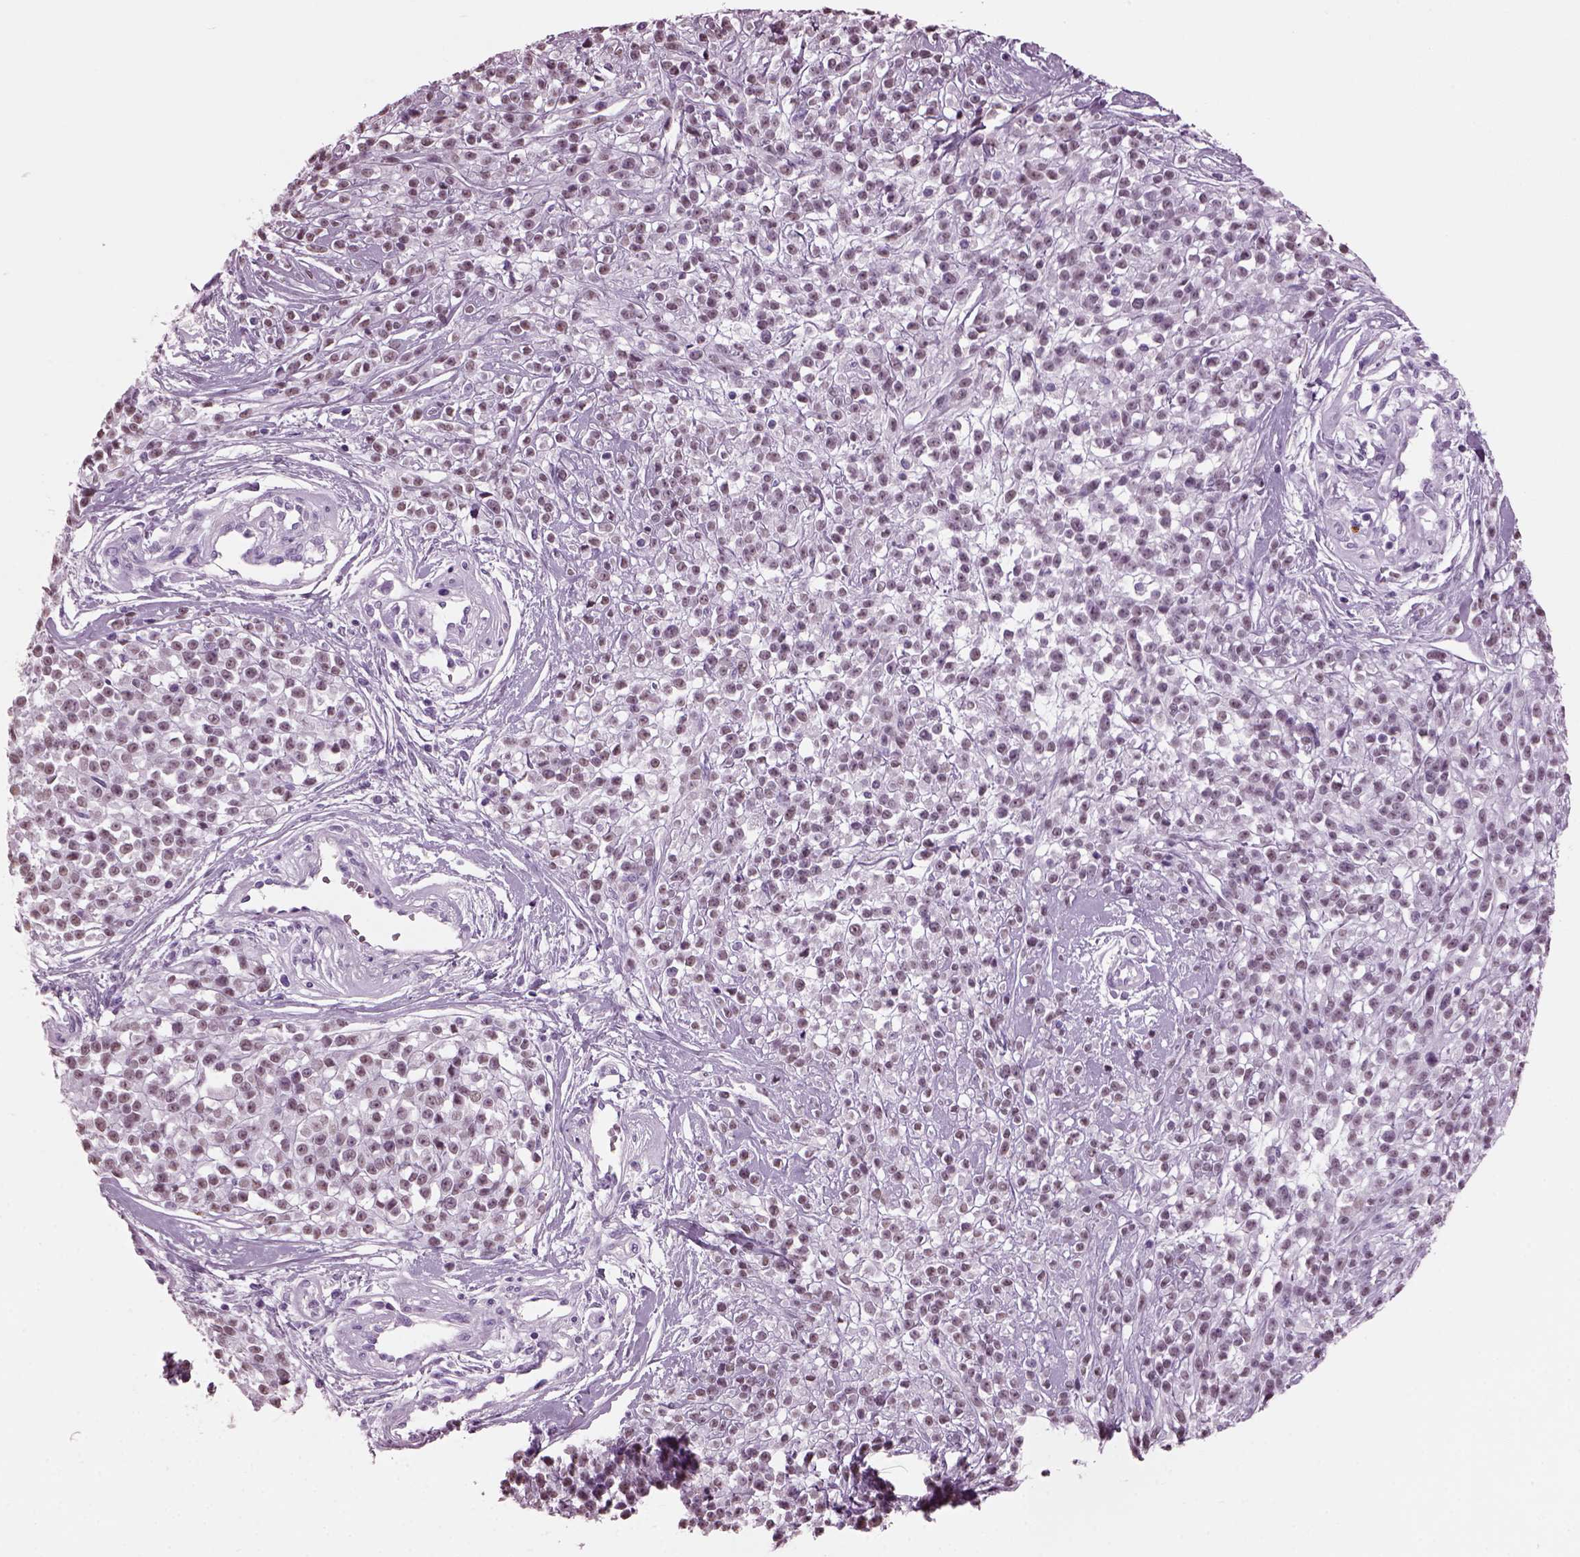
{"staining": {"intensity": "weak", "quantity": "25%-75%", "location": "nuclear"}, "tissue": "melanoma", "cell_type": "Tumor cells", "image_type": "cancer", "snomed": [{"axis": "morphology", "description": "Malignant melanoma, NOS"}, {"axis": "topography", "description": "Skin"}, {"axis": "topography", "description": "Skin of trunk"}], "caption": "DAB immunohistochemical staining of human malignant melanoma exhibits weak nuclear protein expression in approximately 25%-75% of tumor cells.", "gene": "KRTAP3-2", "patient": {"sex": "male", "age": 74}}